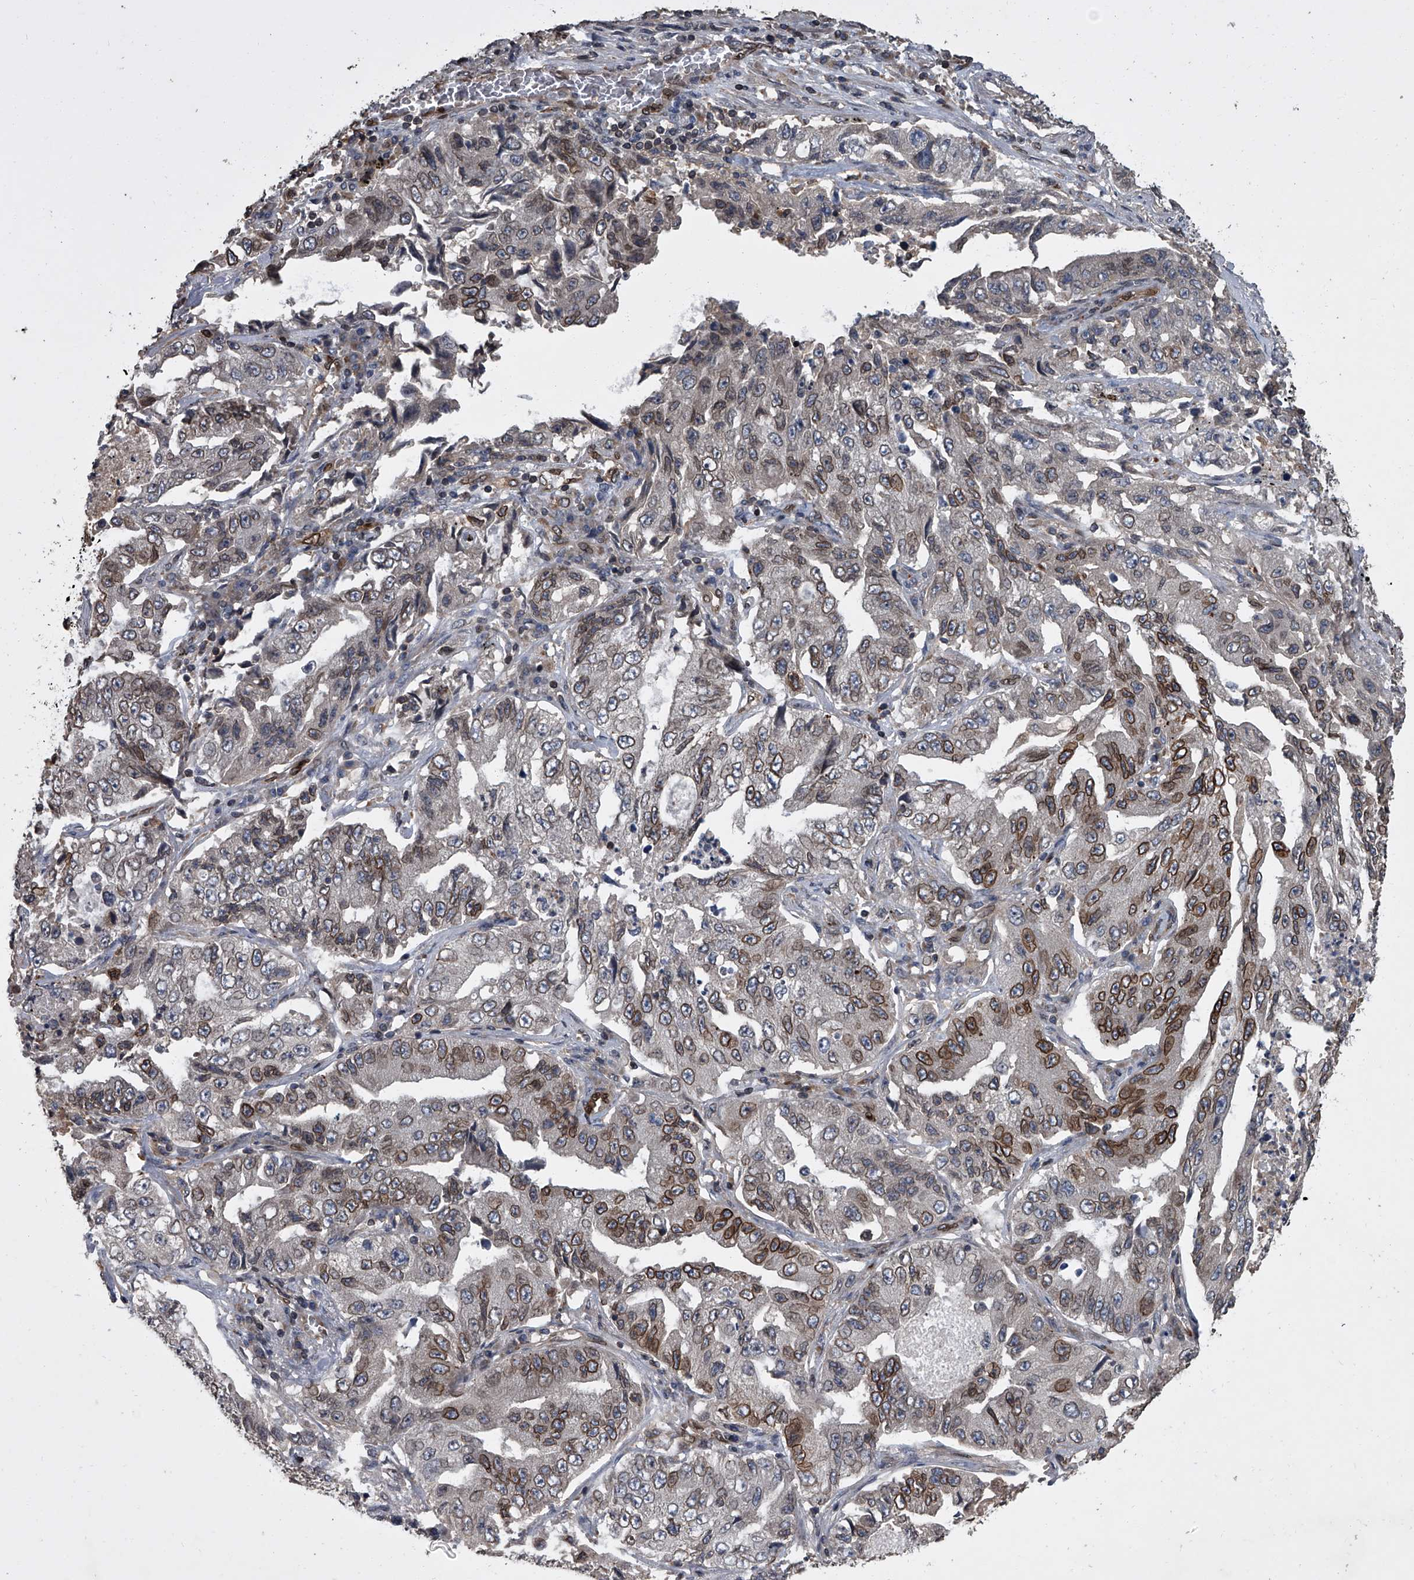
{"staining": {"intensity": "moderate", "quantity": "<25%", "location": "cytoplasmic/membranous,nuclear"}, "tissue": "lung cancer", "cell_type": "Tumor cells", "image_type": "cancer", "snomed": [{"axis": "morphology", "description": "Adenocarcinoma, NOS"}, {"axis": "topography", "description": "Lung"}], "caption": "Immunohistochemistry micrograph of lung cancer (adenocarcinoma) stained for a protein (brown), which demonstrates low levels of moderate cytoplasmic/membranous and nuclear staining in approximately <25% of tumor cells.", "gene": "LRRC8C", "patient": {"sex": "female", "age": 51}}